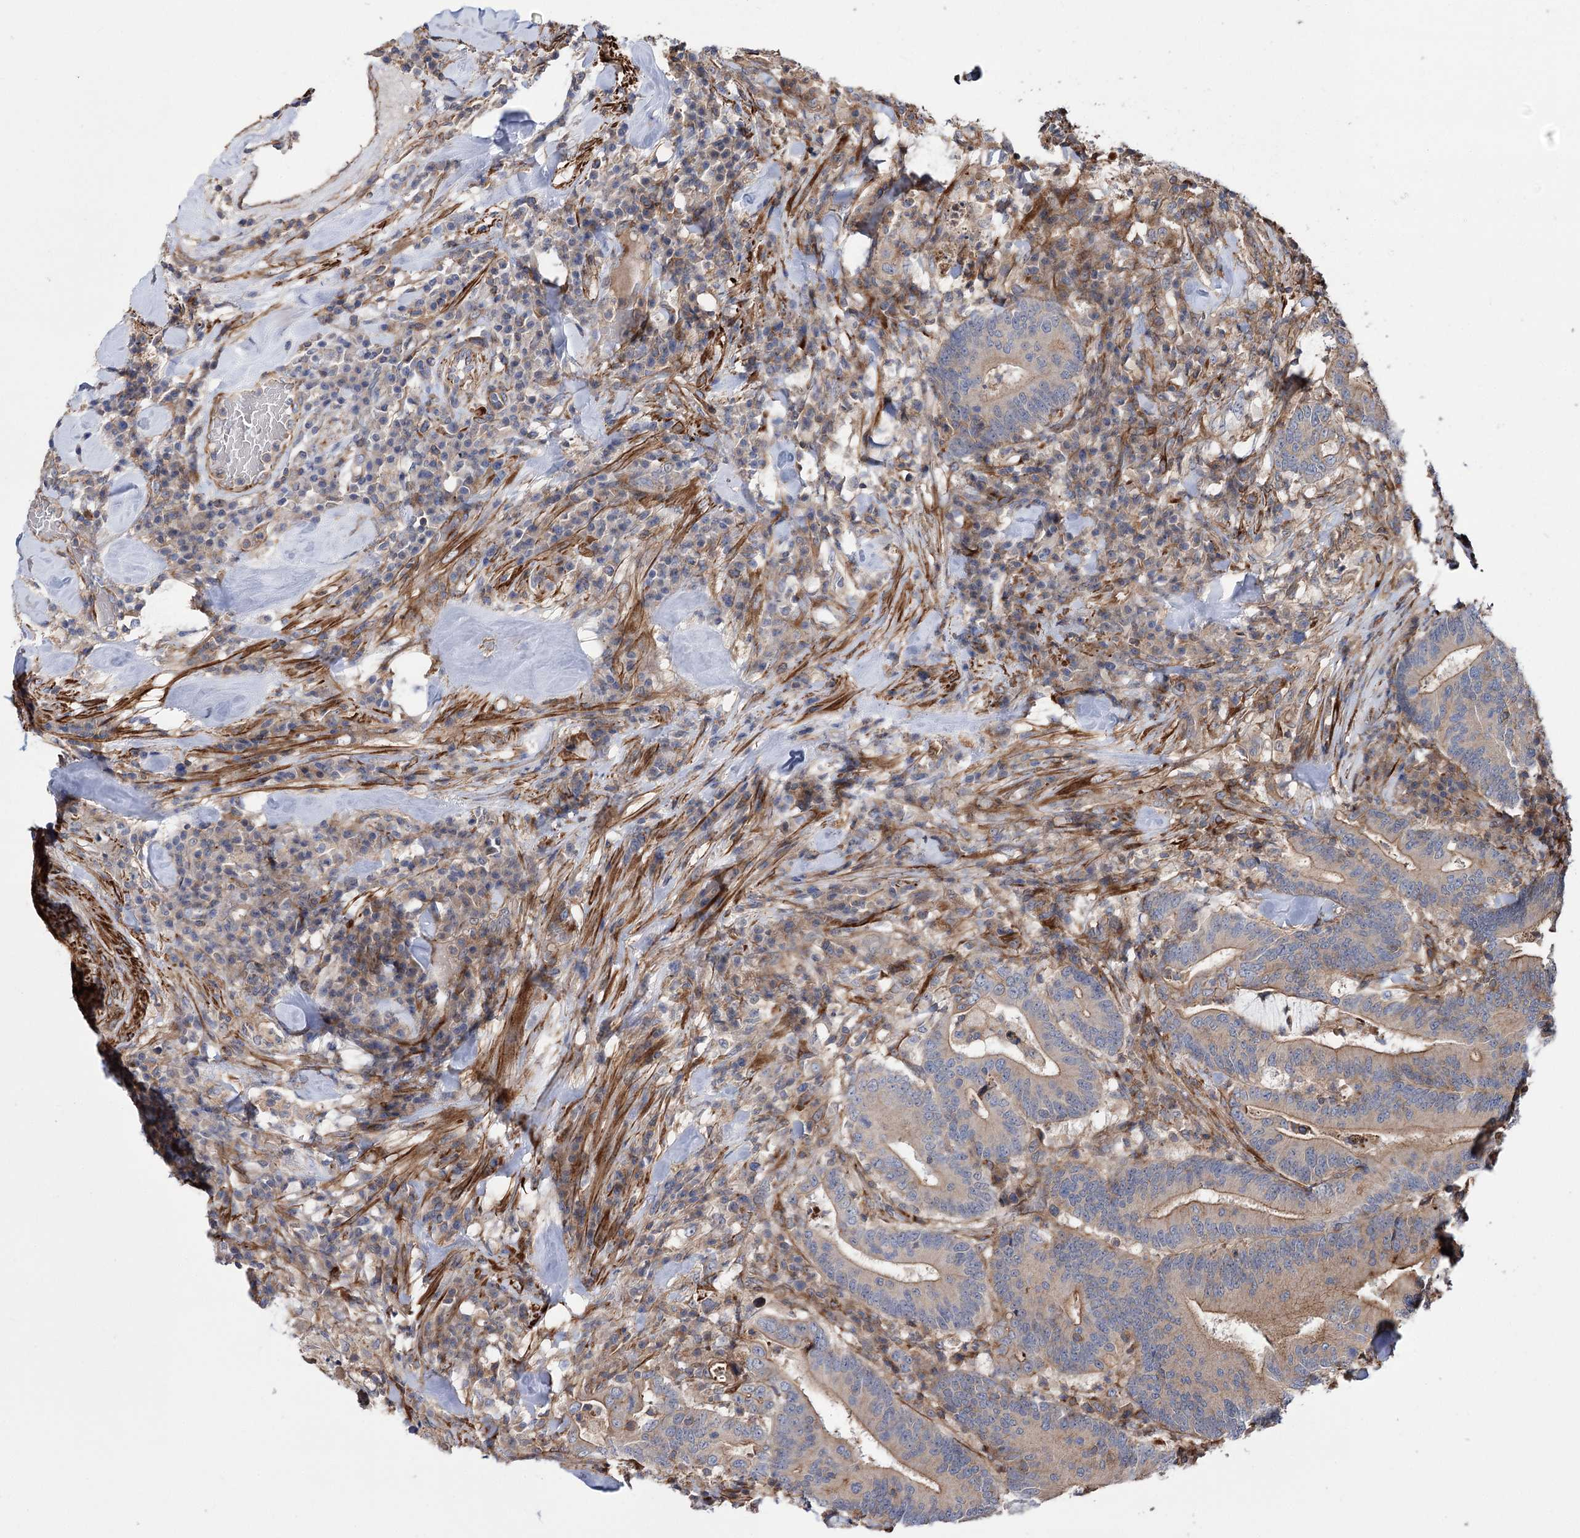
{"staining": {"intensity": "moderate", "quantity": "<25%", "location": "cytoplasmic/membranous"}, "tissue": "colorectal cancer", "cell_type": "Tumor cells", "image_type": "cancer", "snomed": [{"axis": "morphology", "description": "Adenocarcinoma, NOS"}, {"axis": "topography", "description": "Colon"}], "caption": "The photomicrograph demonstrates a brown stain indicating the presence of a protein in the cytoplasmic/membranous of tumor cells in colorectal cancer.", "gene": "DPP3", "patient": {"sex": "female", "age": 66}}